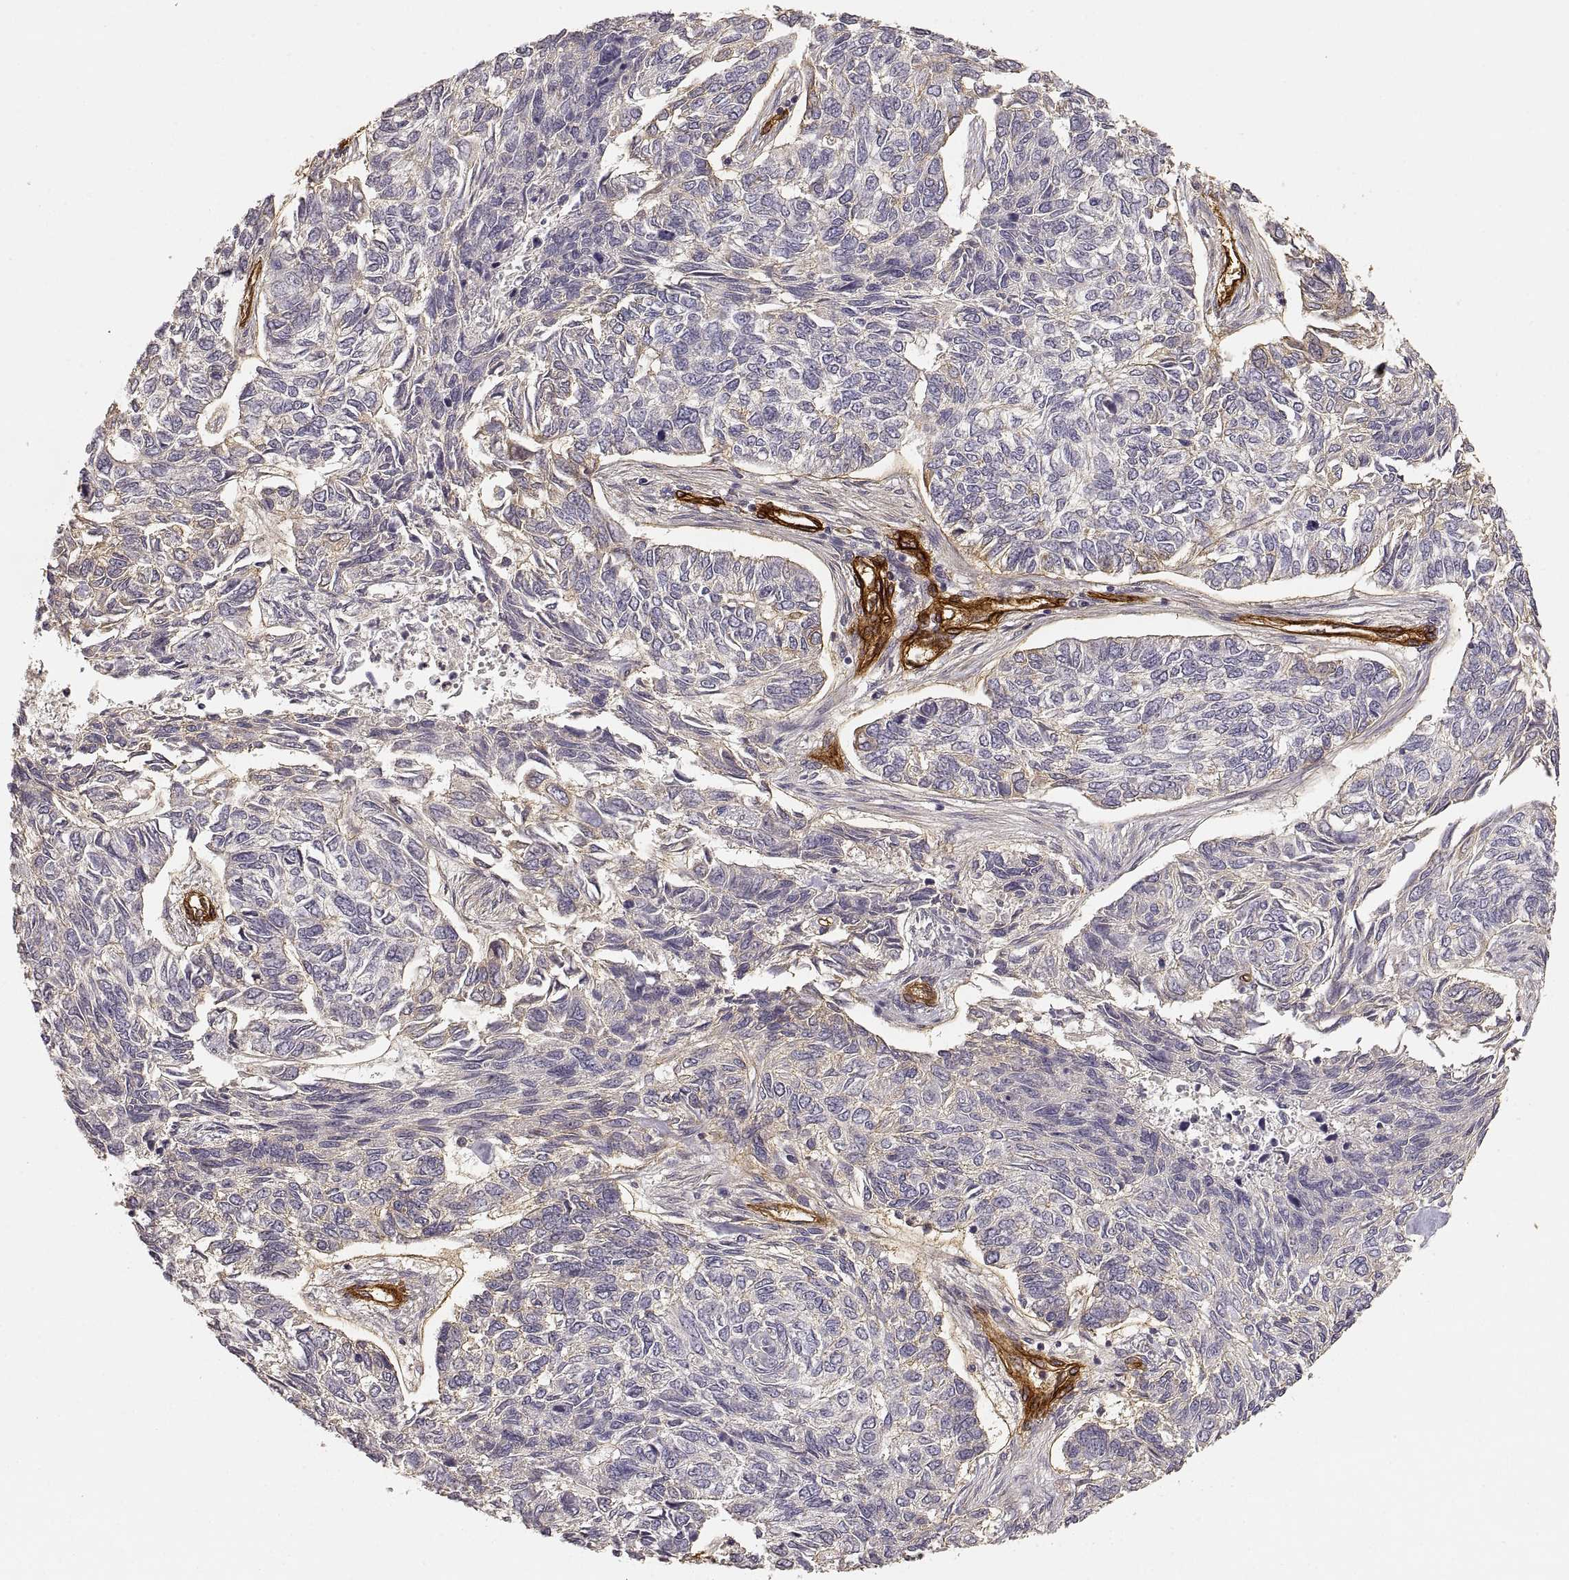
{"staining": {"intensity": "negative", "quantity": "none", "location": "none"}, "tissue": "skin cancer", "cell_type": "Tumor cells", "image_type": "cancer", "snomed": [{"axis": "morphology", "description": "Basal cell carcinoma"}, {"axis": "topography", "description": "Skin"}], "caption": "Tumor cells are negative for brown protein staining in skin basal cell carcinoma.", "gene": "LAMA4", "patient": {"sex": "female", "age": 65}}